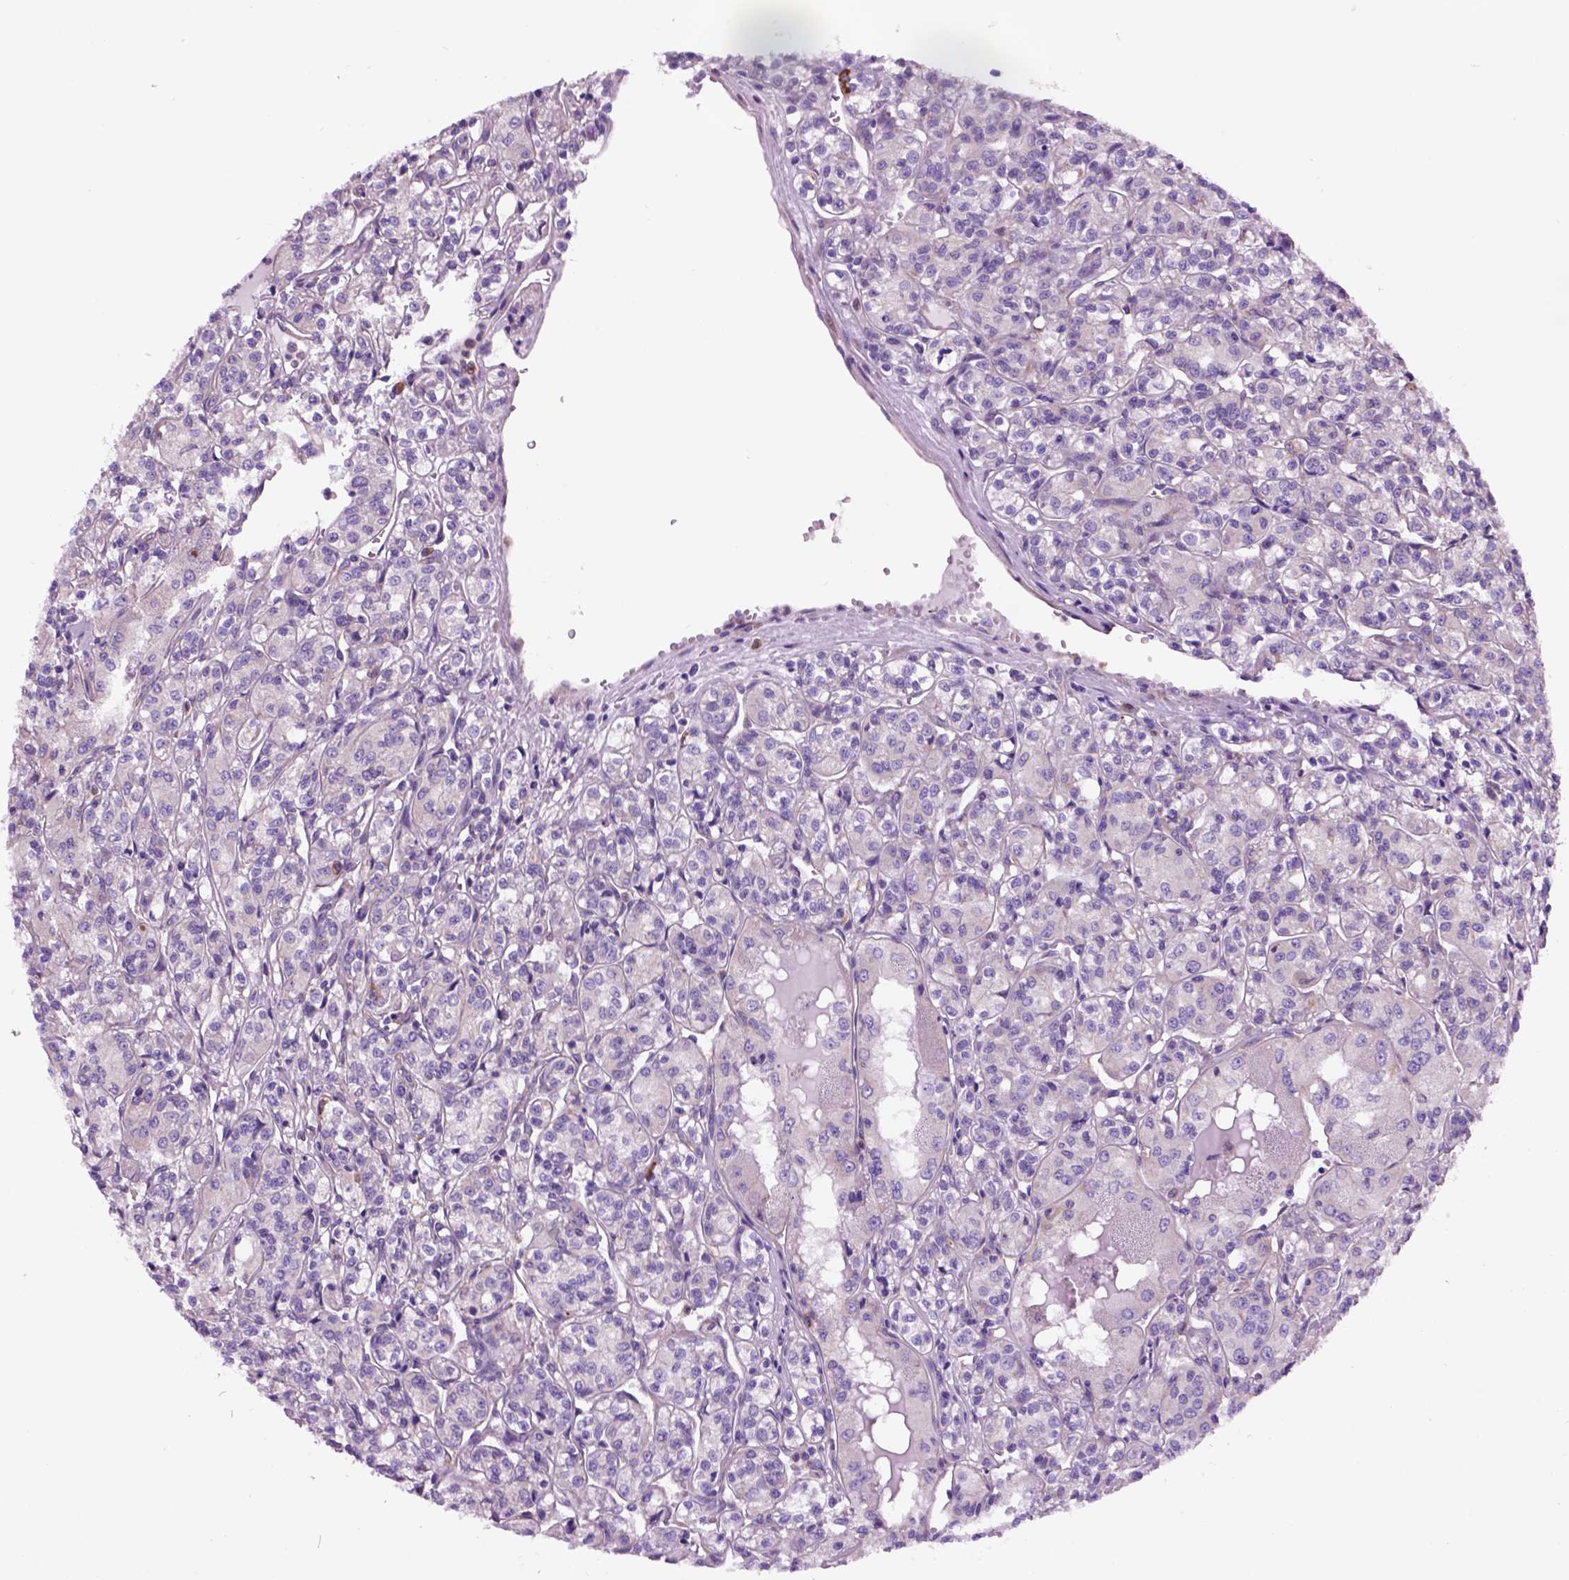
{"staining": {"intensity": "negative", "quantity": "none", "location": "none"}, "tissue": "renal cancer", "cell_type": "Tumor cells", "image_type": "cancer", "snomed": [{"axis": "morphology", "description": "Adenocarcinoma, NOS"}, {"axis": "topography", "description": "Kidney"}], "caption": "DAB (3,3'-diaminobenzidine) immunohistochemical staining of renal cancer (adenocarcinoma) reveals no significant expression in tumor cells.", "gene": "PIAS3", "patient": {"sex": "male", "age": 36}}